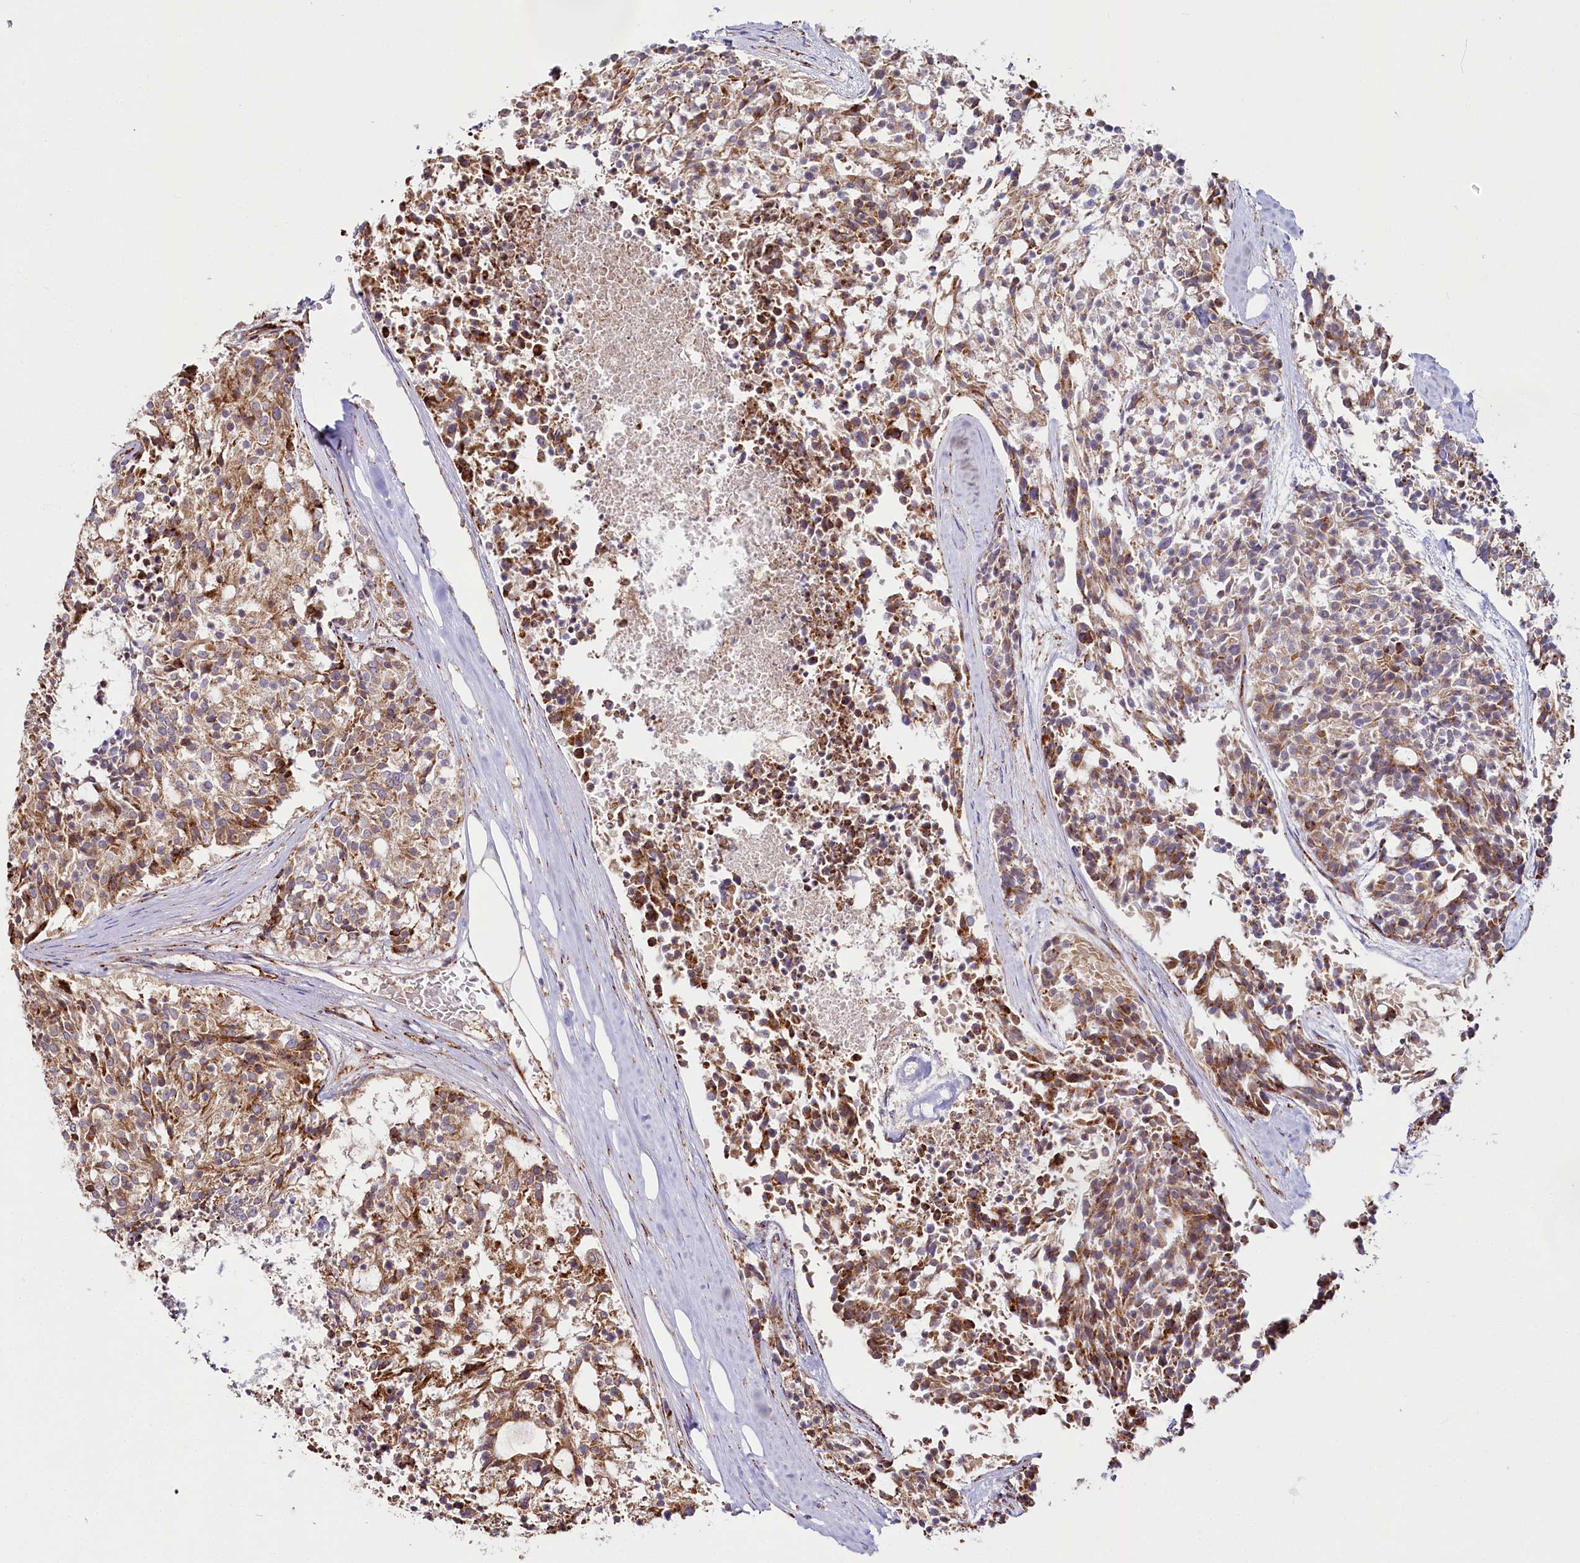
{"staining": {"intensity": "moderate", "quantity": "25%-75%", "location": "cytoplasmic/membranous"}, "tissue": "carcinoid", "cell_type": "Tumor cells", "image_type": "cancer", "snomed": [{"axis": "morphology", "description": "Carcinoid, malignant, NOS"}, {"axis": "topography", "description": "Pancreas"}], "caption": "DAB immunohistochemical staining of malignant carcinoid displays moderate cytoplasmic/membranous protein expression in about 25%-75% of tumor cells. The staining is performed using DAB brown chromogen to label protein expression. The nuclei are counter-stained blue using hematoxylin.", "gene": "POGLUT1", "patient": {"sex": "female", "age": 54}}